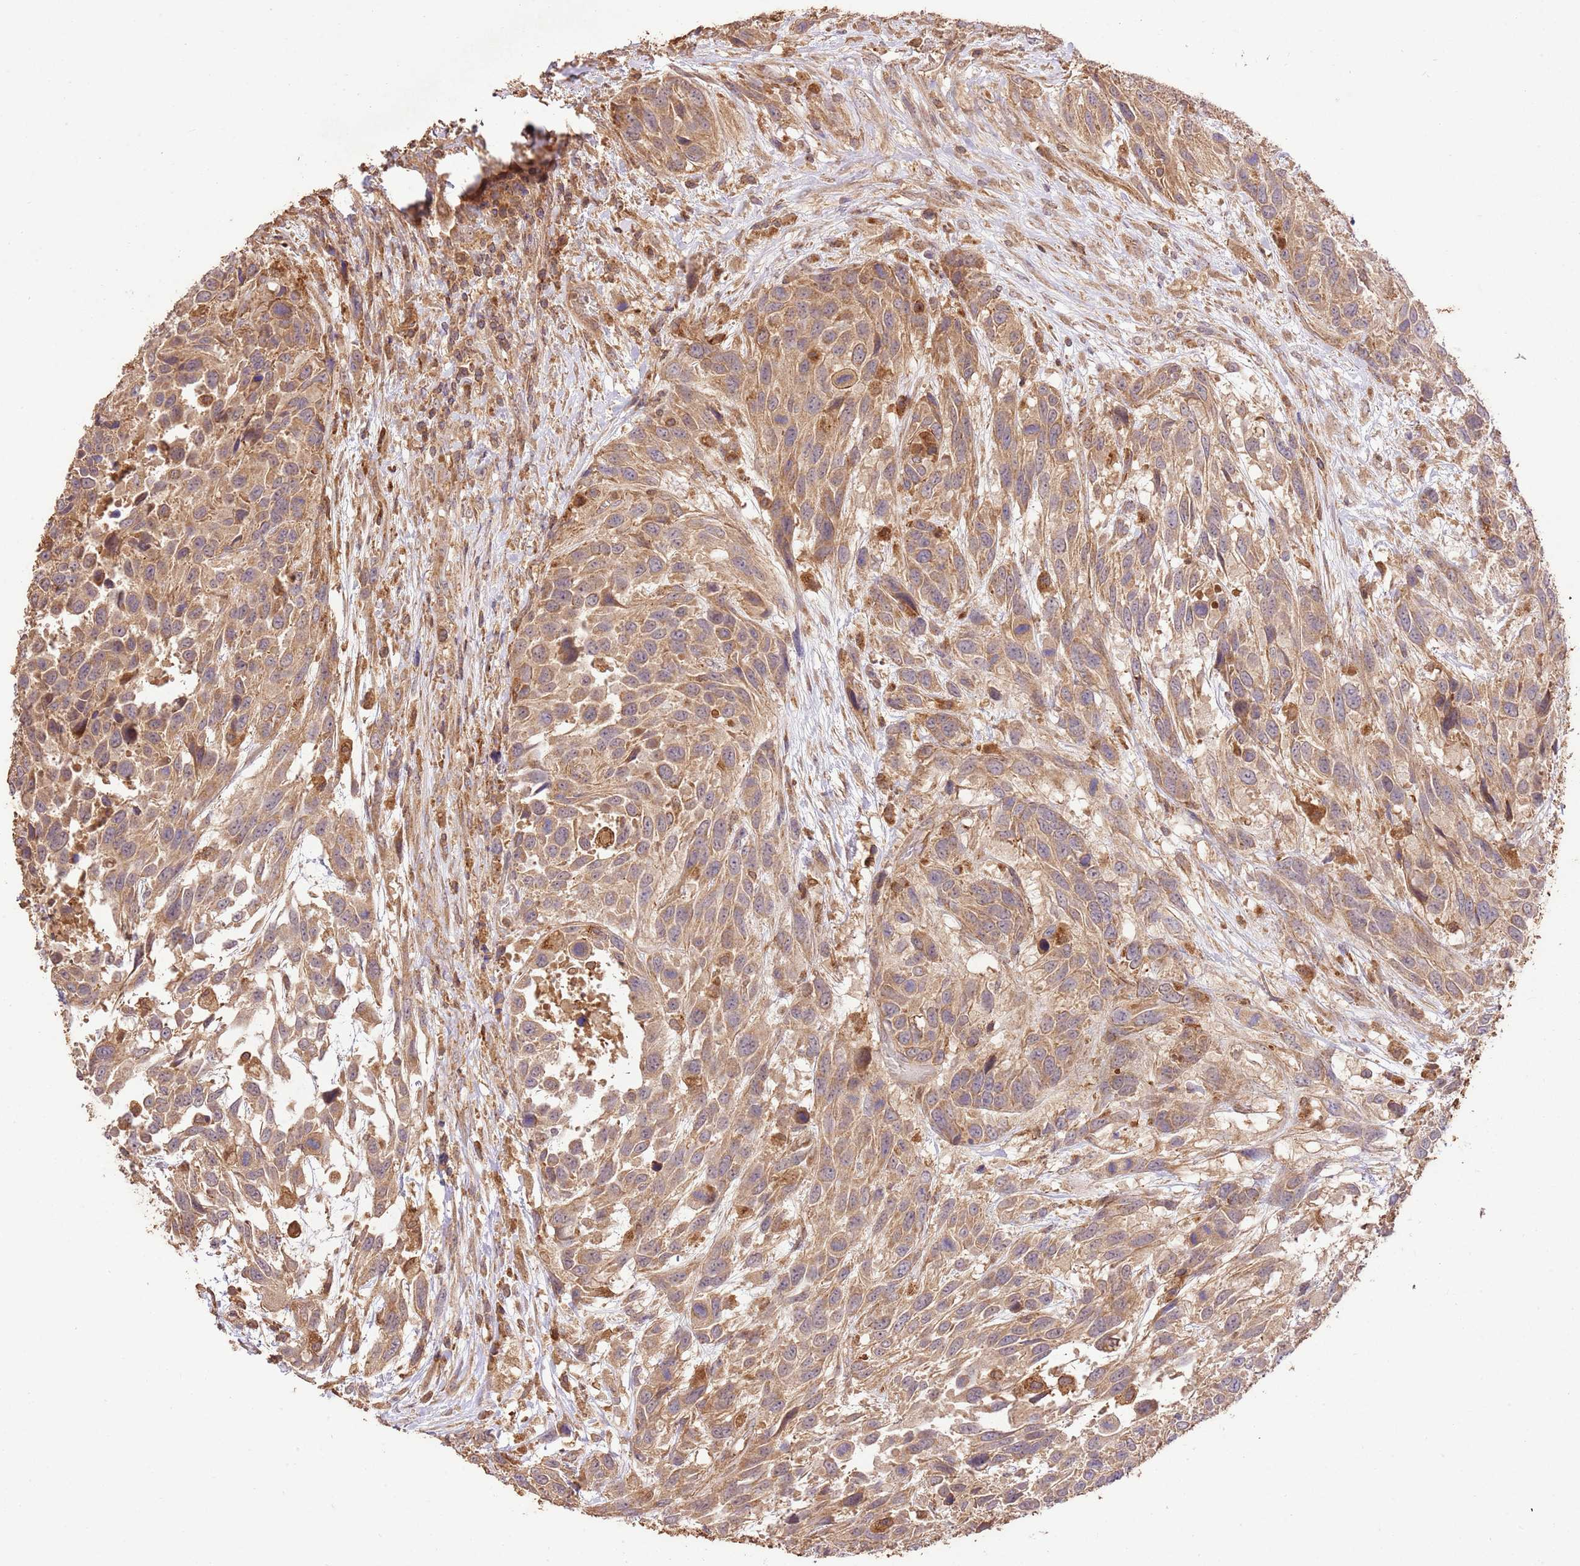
{"staining": {"intensity": "moderate", "quantity": ">75%", "location": "cytoplasmic/membranous"}, "tissue": "urothelial cancer", "cell_type": "Tumor cells", "image_type": "cancer", "snomed": [{"axis": "morphology", "description": "Urothelial carcinoma, High grade"}, {"axis": "topography", "description": "Urinary bladder"}], "caption": "Tumor cells demonstrate medium levels of moderate cytoplasmic/membranous positivity in about >75% of cells in human high-grade urothelial carcinoma.", "gene": "LRRC28", "patient": {"sex": "female", "age": 70}}